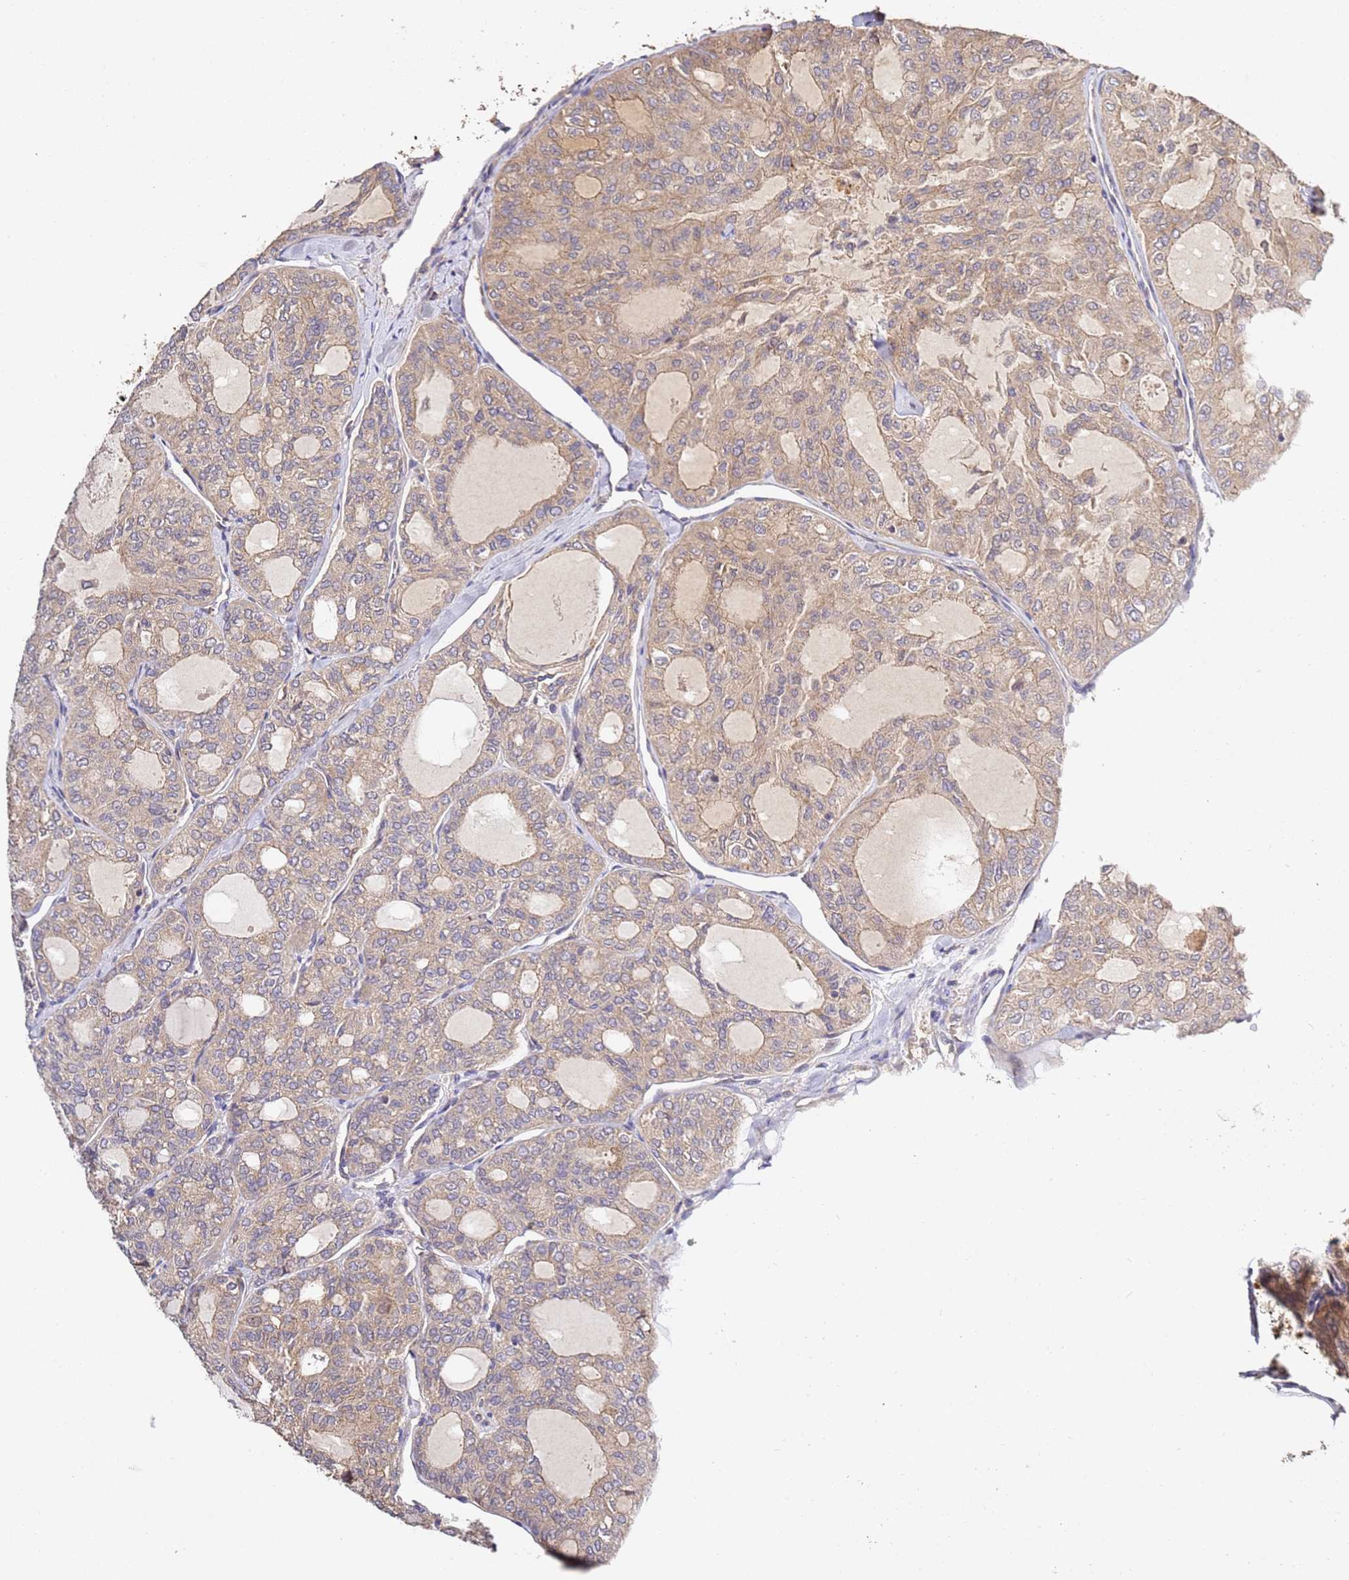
{"staining": {"intensity": "weak", "quantity": ">75%", "location": "cytoplasmic/membranous"}, "tissue": "thyroid cancer", "cell_type": "Tumor cells", "image_type": "cancer", "snomed": [{"axis": "morphology", "description": "Follicular adenoma carcinoma, NOS"}, {"axis": "topography", "description": "Thyroid gland"}], "caption": "Tumor cells exhibit weak cytoplasmic/membranous staining in about >75% of cells in follicular adenoma carcinoma (thyroid).", "gene": "OSBPL2", "patient": {"sex": "male", "age": 75}}